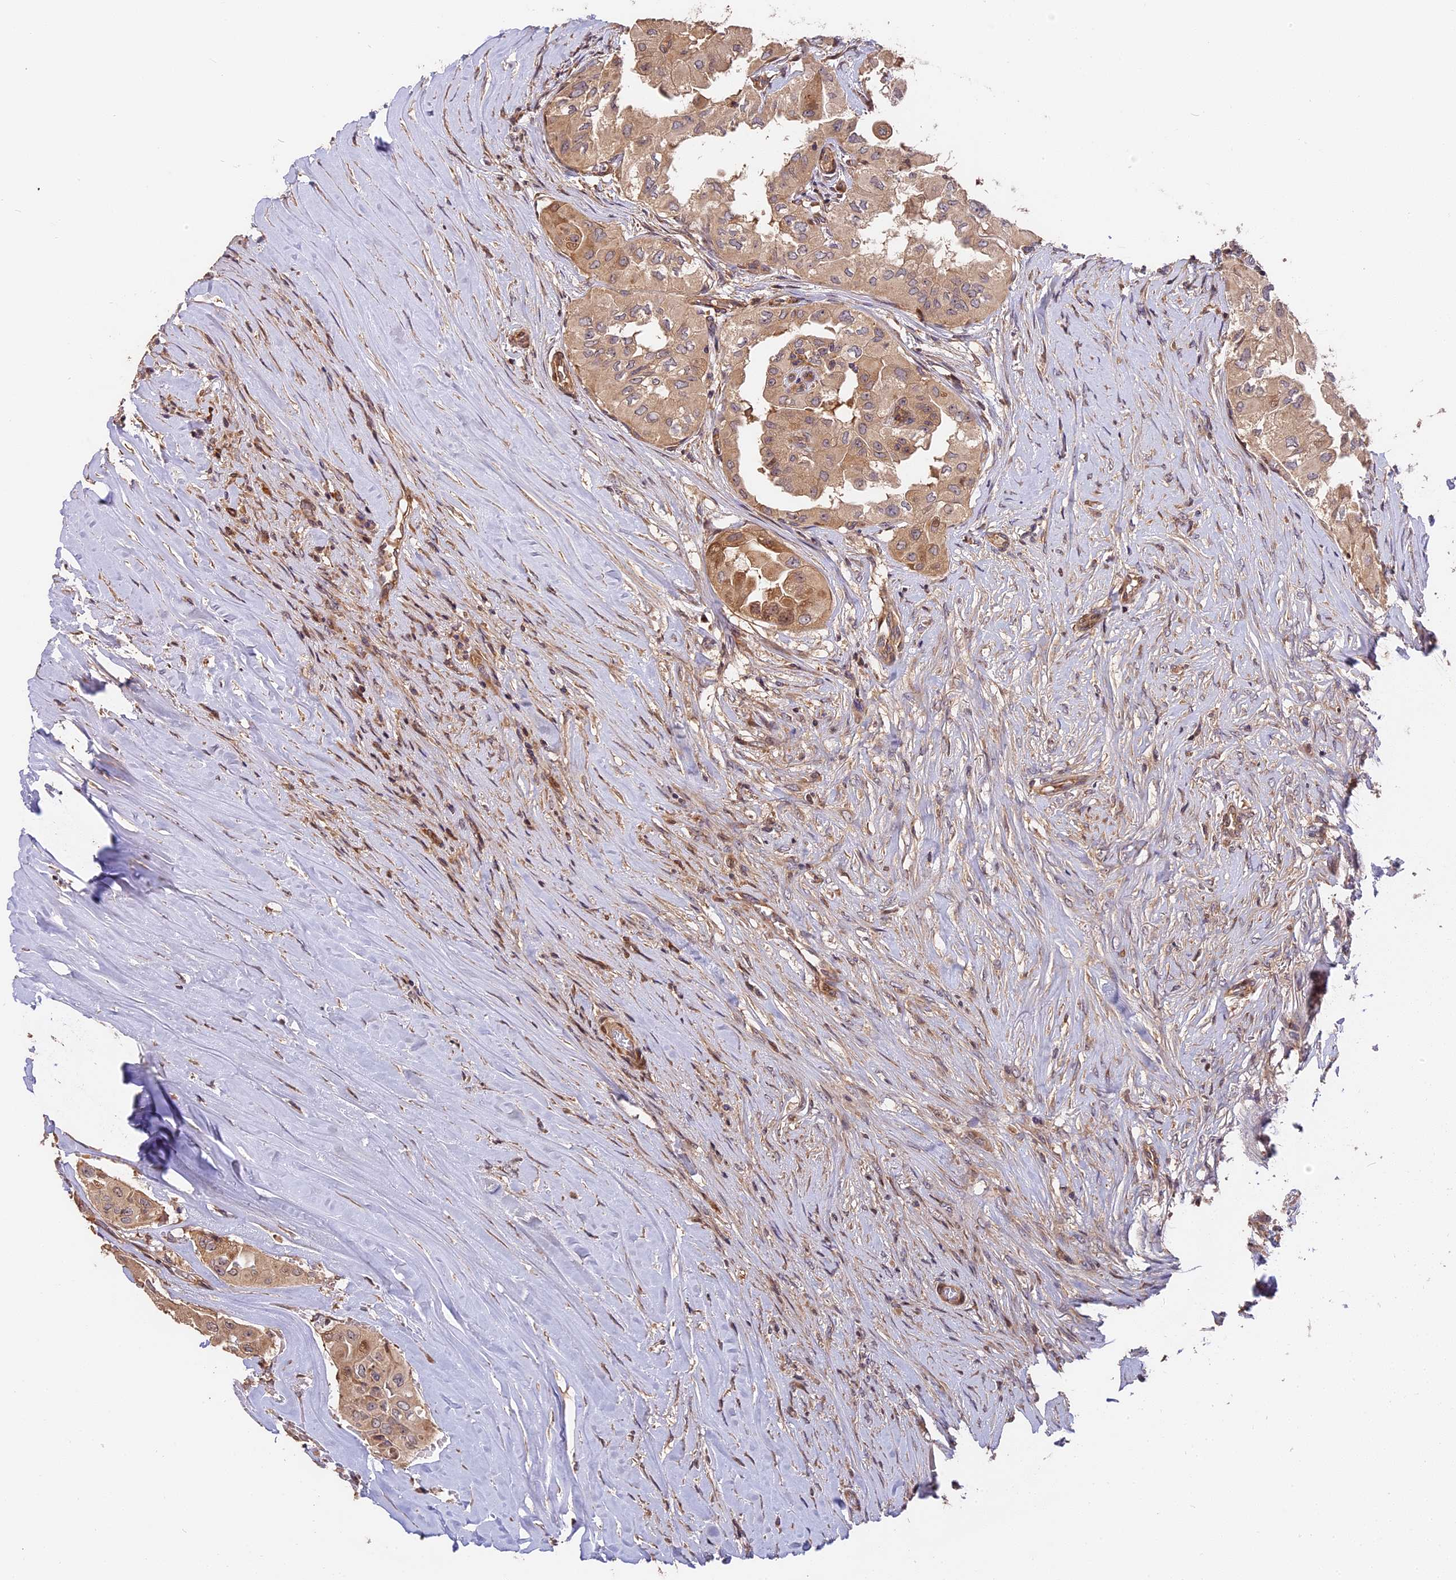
{"staining": {"intensity": "weak", "quantity": ">75%", "location": "cytoplasmic/membranous"}, "tissue": "thyroid cancer", "cell_type": "Tumor cells", "image_type": "cancer", "snomed": [{"axis": "morphology", "description": "Papillary adenocarcinoma, NOS"}, {"axis": "topography", "description": "Thyroid gland"}], "caption": "DAB (3,3'-diaminobenzidine) immunohistochemical staining of human thyroid cancer (papillary adenocarcinoma) reveals weak cytoplasmic/membranous protein positivity in about >75% of tumor cells.", "gene": "ARHGAP17", "patient": {"sex": "female", "age": 59}}